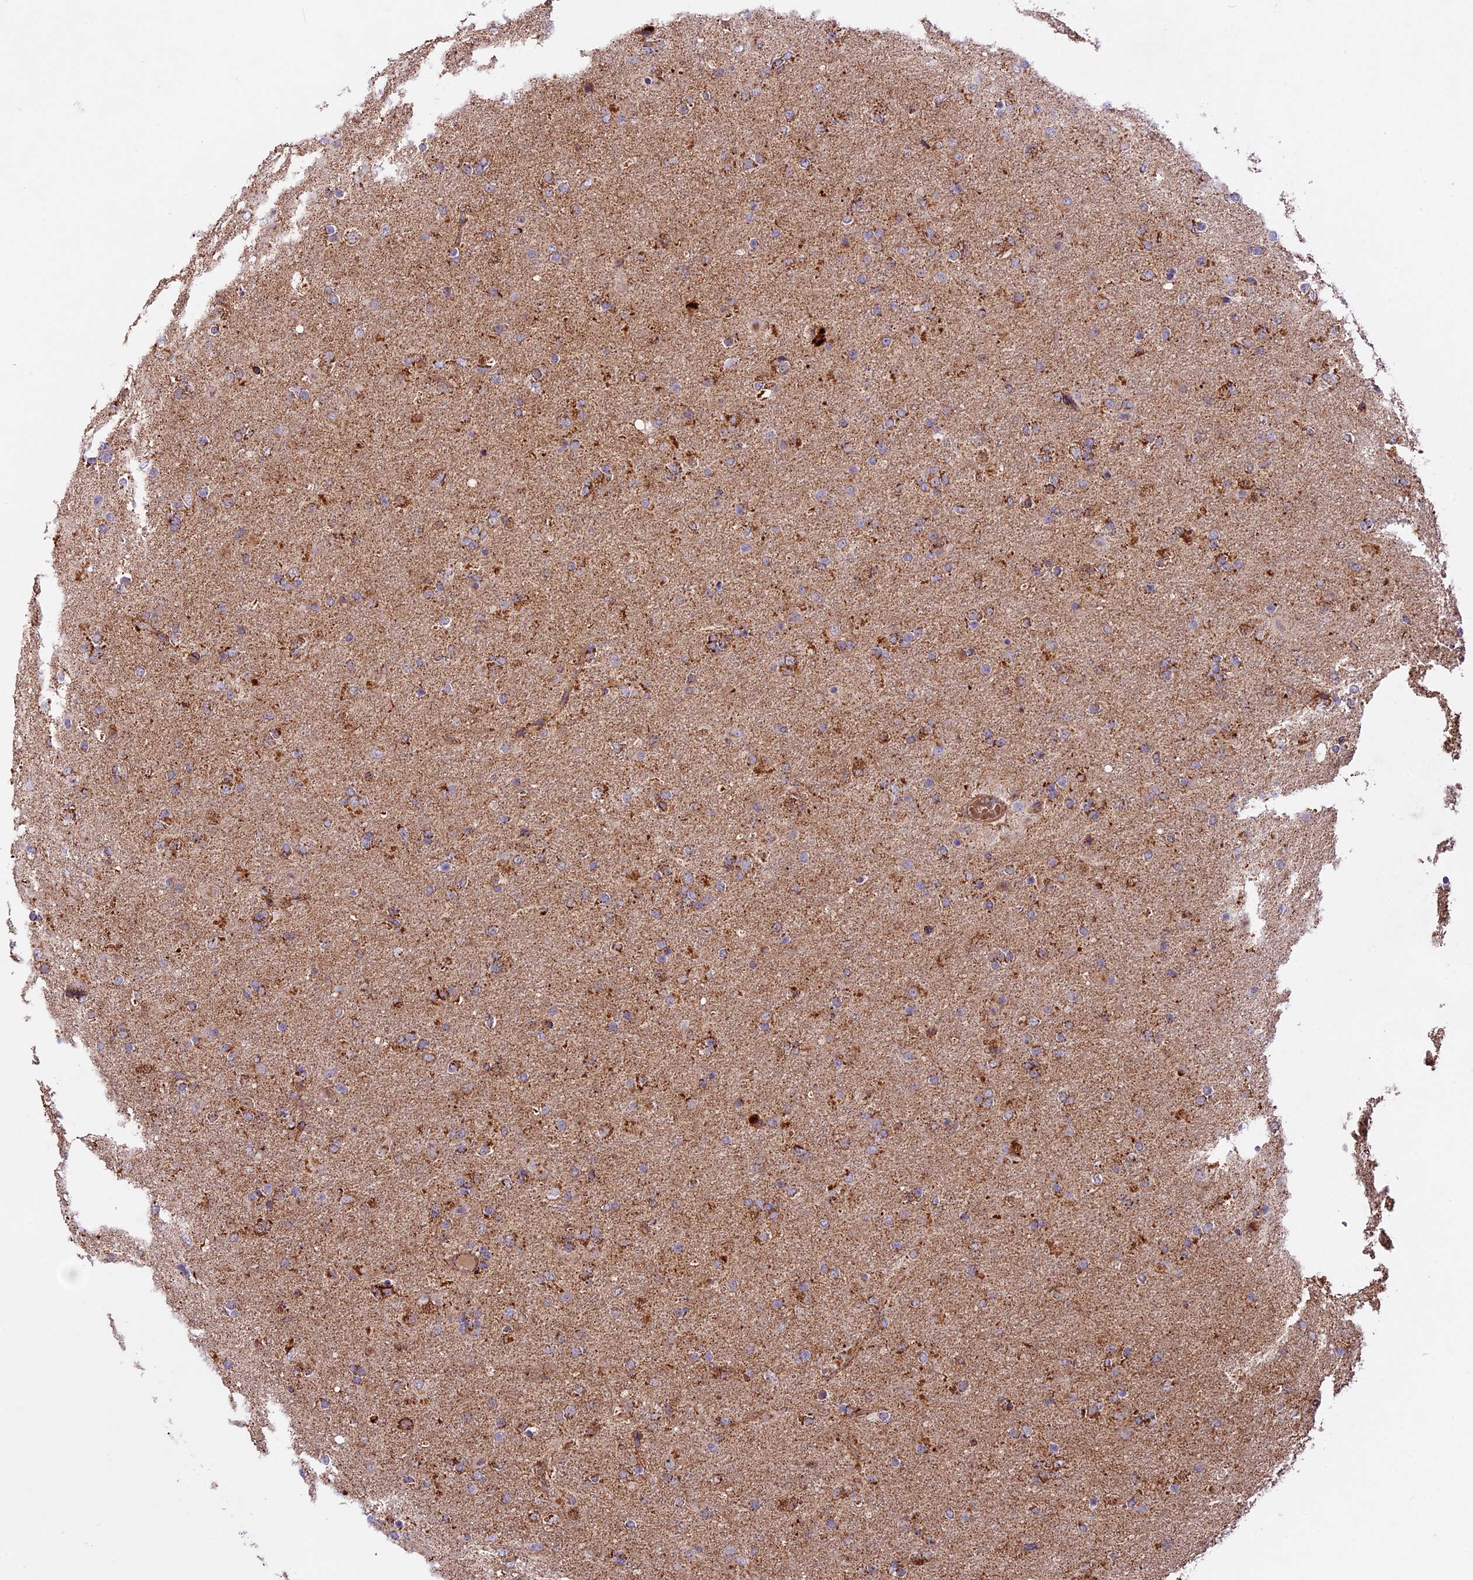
{"staining": {"intensity": "moderate", "quantity": ">75%", "location": "cytoplasmic/membranous"}, "tissue": "glioma", "cell_type": "Tumor cells", "image_type": "cancer", "snomed": [{"axis": "morphology", "description": "Glioma, malignant, Low grade"}, {"axis": "topography", "description": "Brain"}], "caption": "Immunohistochemistry staining of malignant glioma (low-grade), which displays medium levels of moderate cytoplasmic/membranous staining in approximately >75% of tumor cells indicating moderate cytoplasmic/membranous protein positivity. The staining was performed using DAB (brown) for protein detection and nuclei were counterstained in hematoxylin (blue).", "gene": "NDUFA8", "patient": {"sex": "male", "age": 65}}